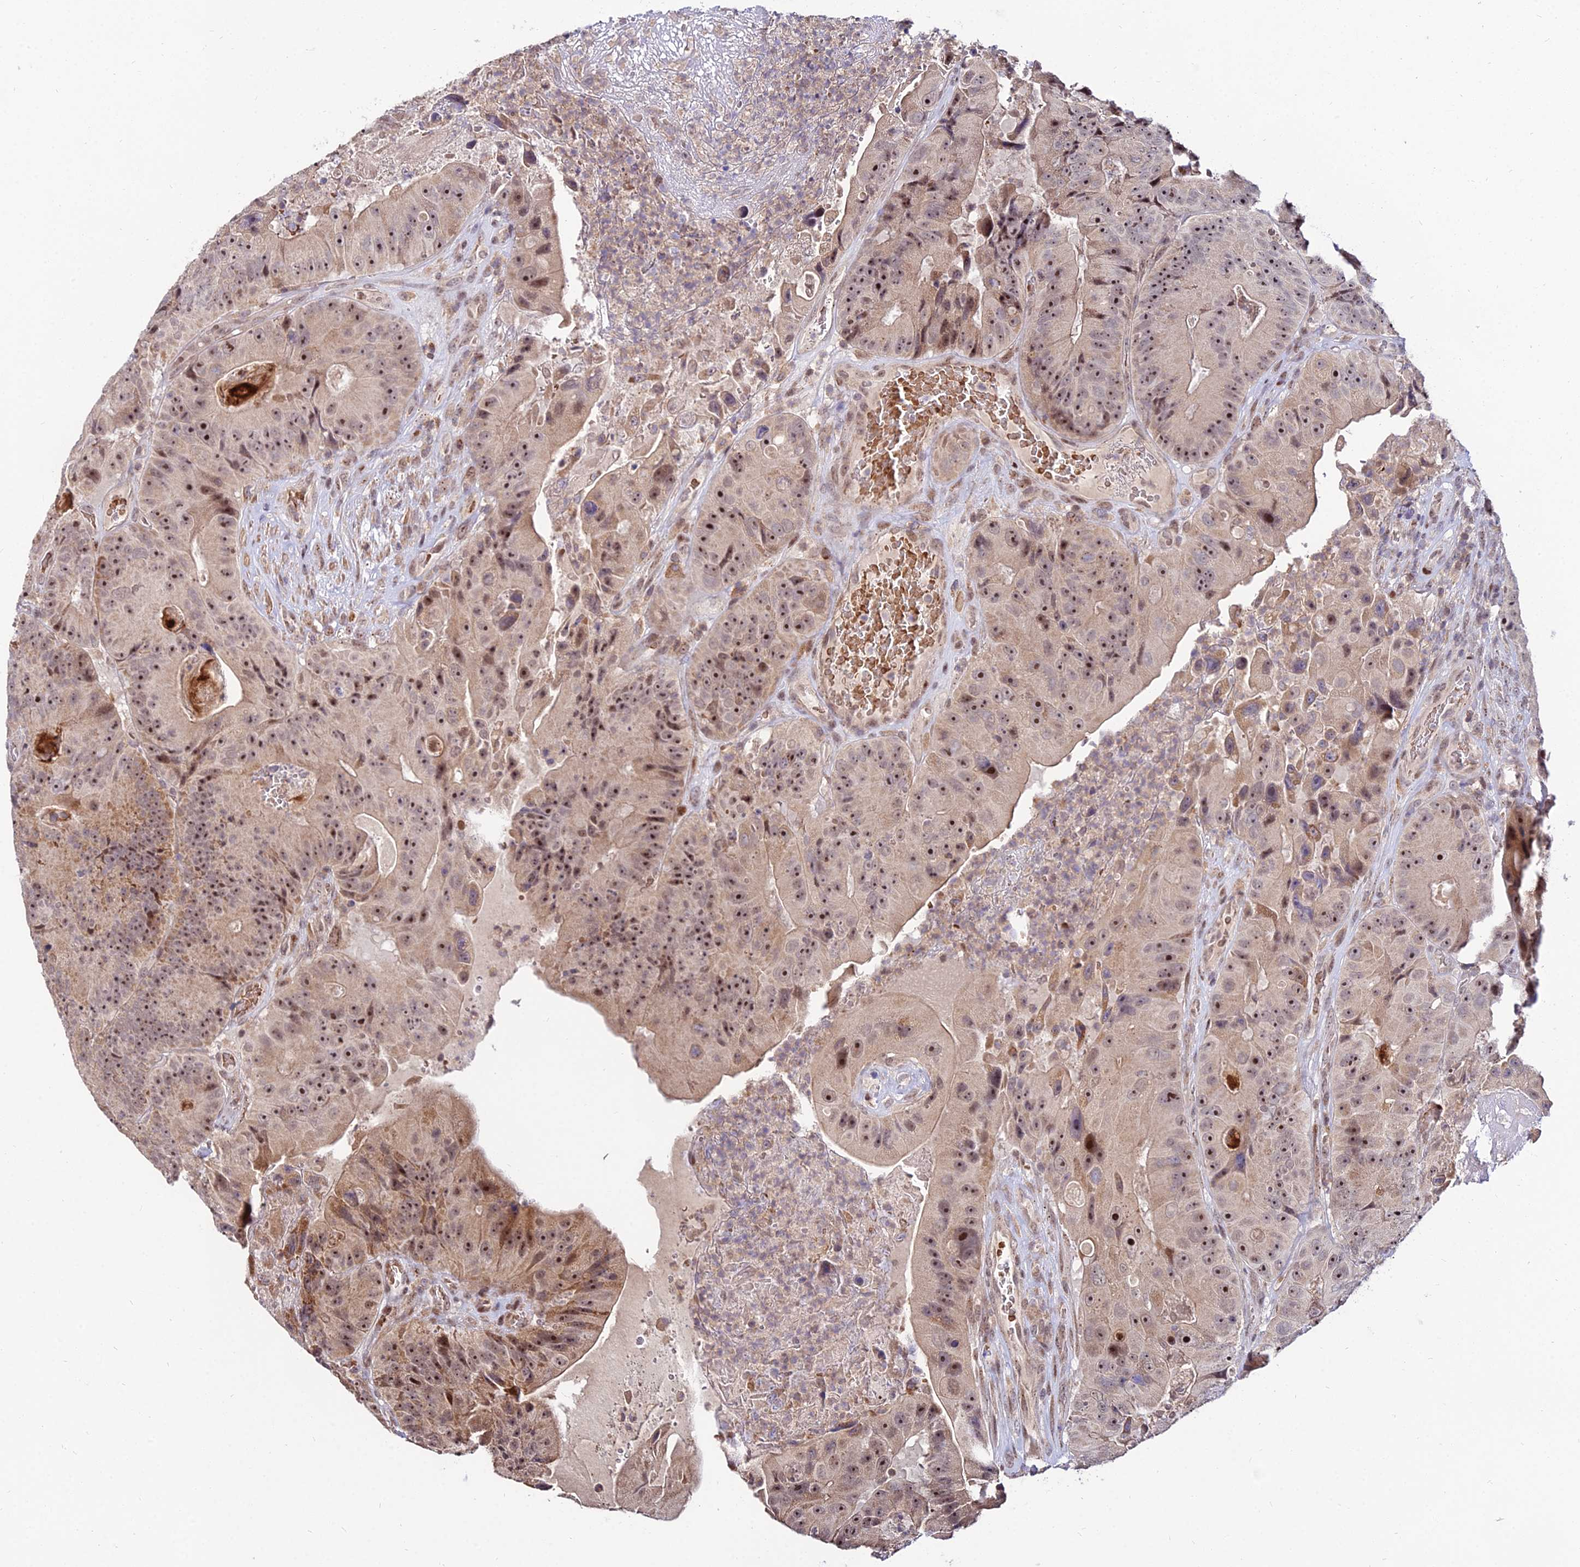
{"staining": {"intensity": "moderate", "quantity": ">75%", "location": "cytoplasmic/membranous,nuclear"}, "tissue": "colorectal cancer", "cell_type": "Tumor cells", "image_type": "cancer", "snomed": [{"axis": "morphology", "description": "Adenocarcinoma, NOS"}, {"axis": "topography", "description": "Colon"}], "caption": "There is medium levels of moderate cytoplasmic/membranous and nuclear staining in tumor cells of colorectal cancer (adenocarcinoma), as demonstrated by immunohistochemical staining (brown color).", "gene": "CIB3", "patient": {"sex": "female", "age": 86}}